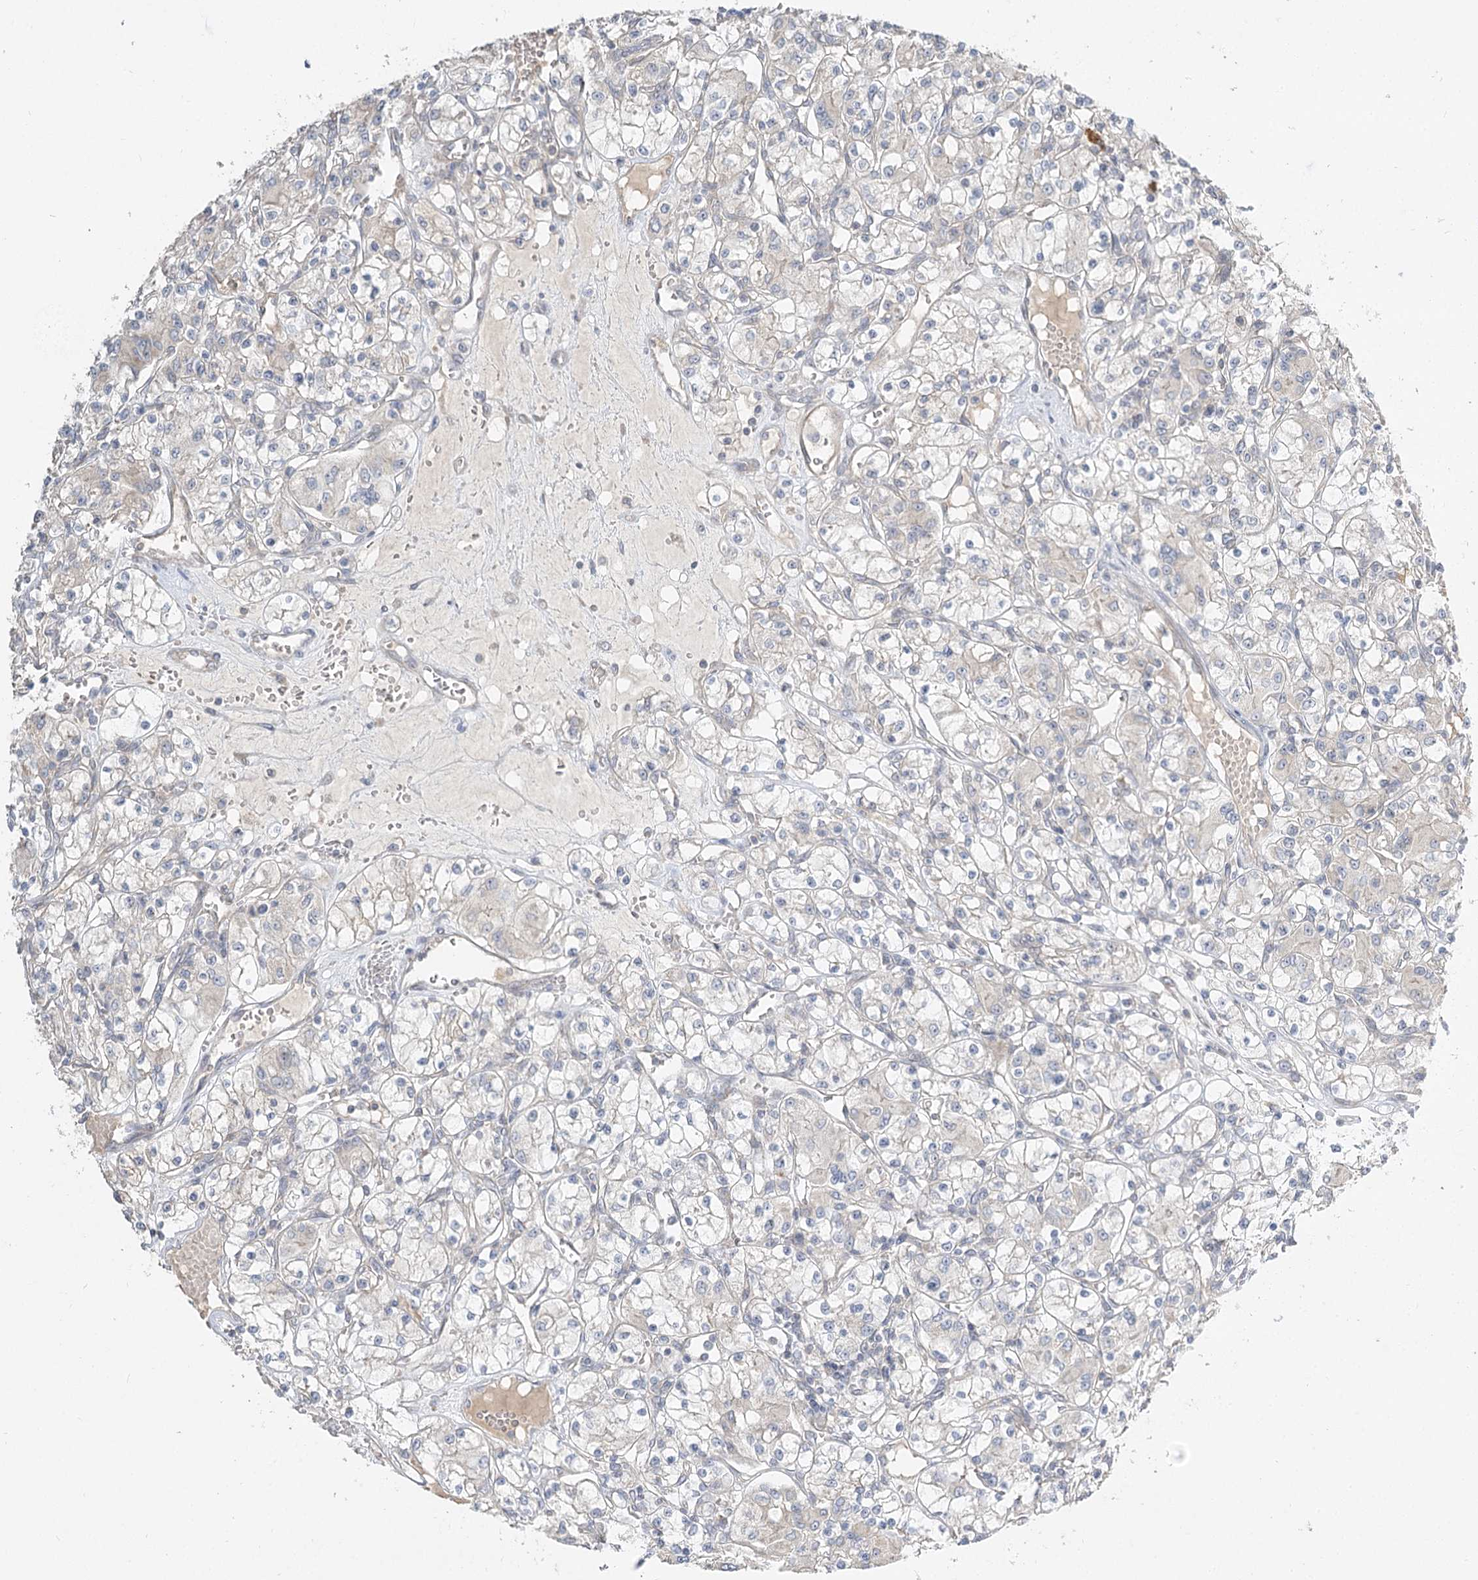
{"staining": {"intensity": "negative", "quantity": "none", "location": "none"}, "tissue": "renal cancer", "cell_type": "Tumor cells", "image_type": "cancer", "snomed": [{"axis": "morphology", "description": "Adenocarcinoma, NOS"}, {"axis": "topography", "description": "Kidney"}], "caption": "An immunohistochemistry photomicrograph of renal adenocarcinoma is shown. There is no staining in tumor cells of renal adenocarcinoma.", "gene": "GUCY2C", "patient": {"sex": "female", "age": 59}}